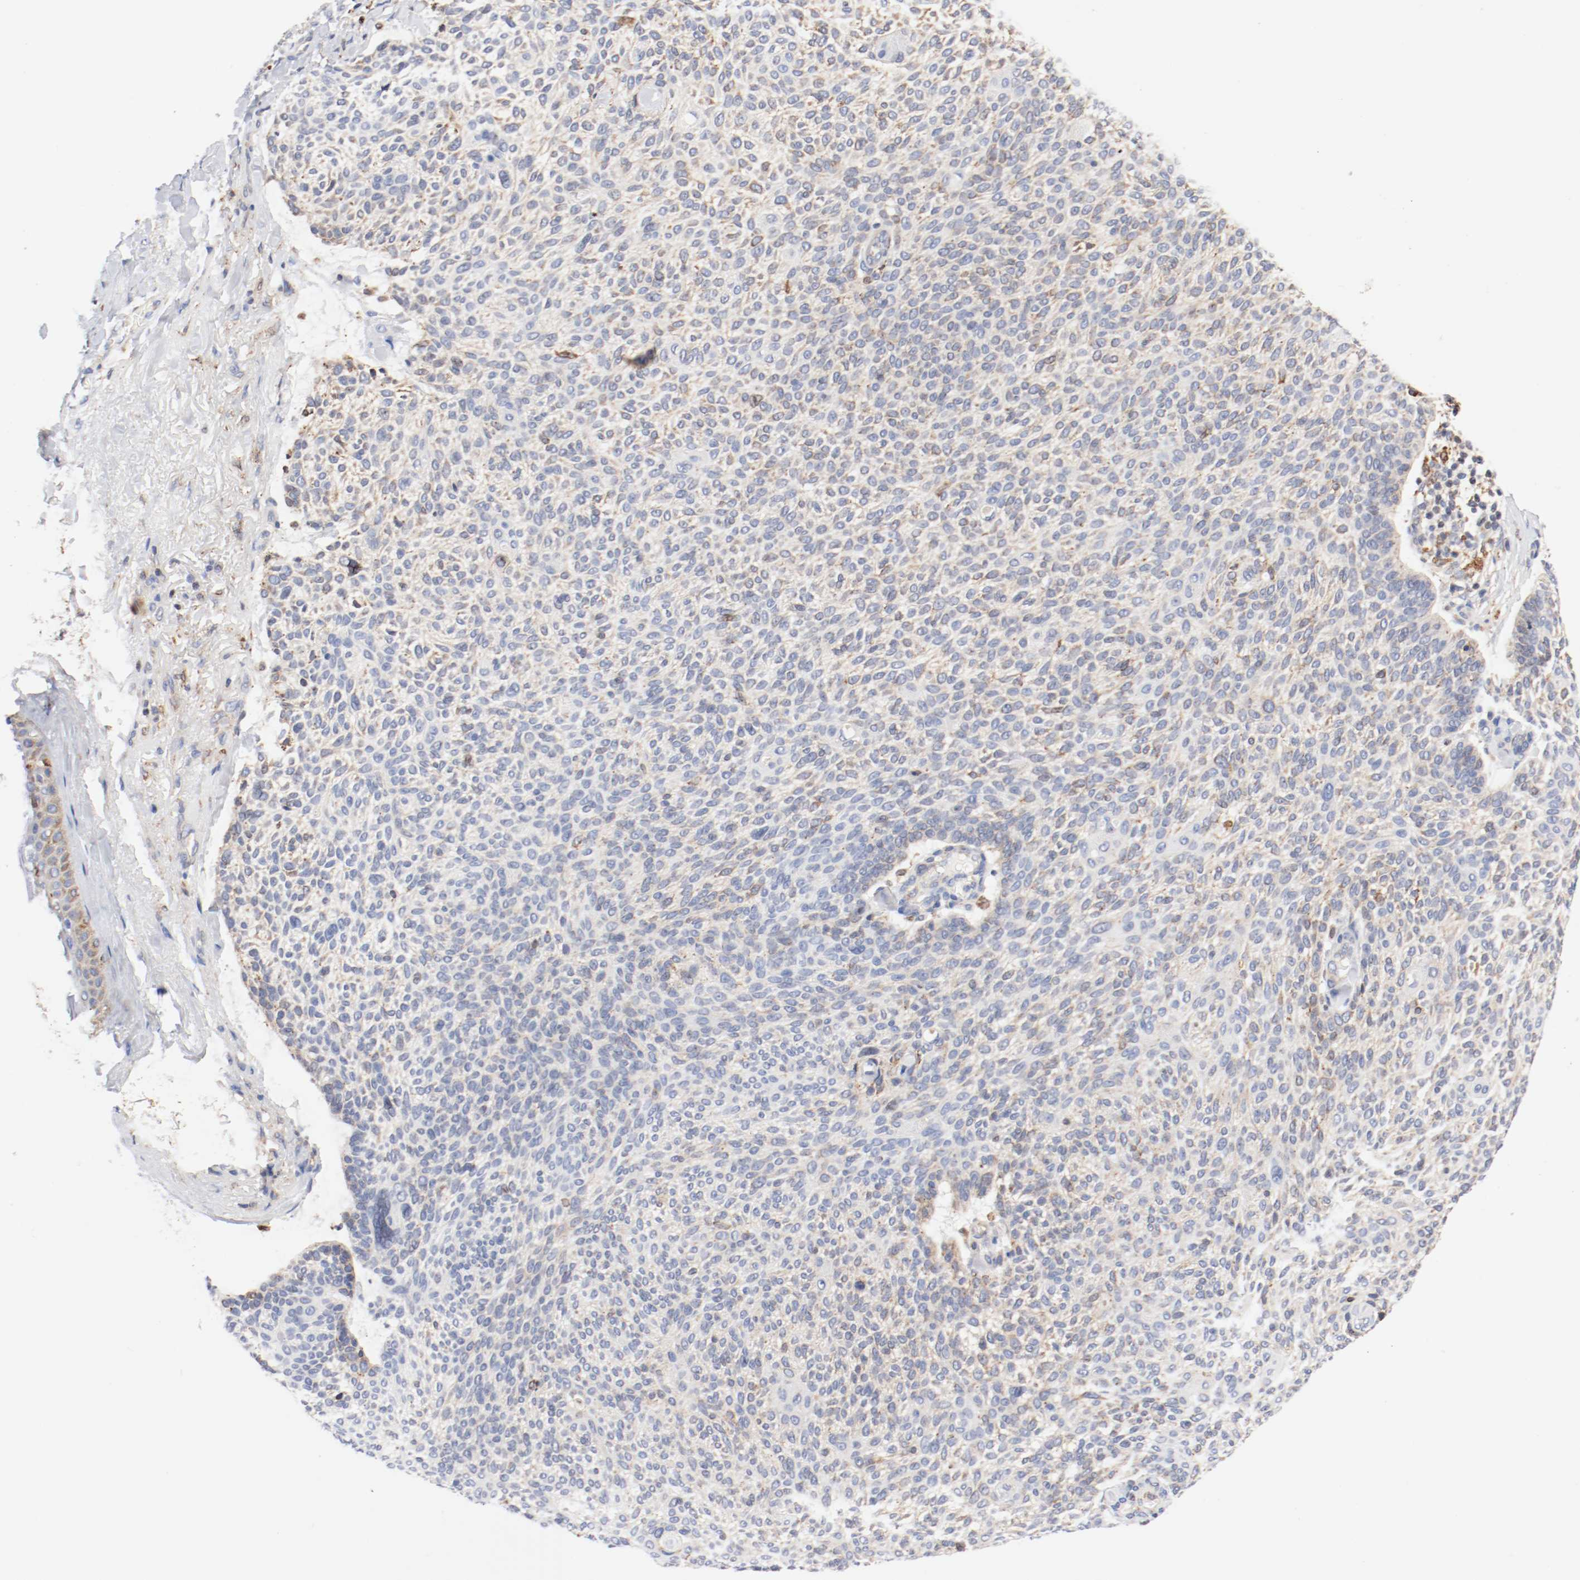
{"staining": {"intensity": "weak", "quantity": "25%-75%", "location": "cytoplasmic/membranous"}, "tissue": "skin cancer", "cell_type": "Tumor cells", "image_type": "cancer", "snomed": [{"axis": "morphology", "description": "Normal tissue, NOS"}, {"axis": "morphology", "description": "Basal cell carcinoma"}, {"axis": "topography", "description": "Skin"}], "caption": "Basal cell carcinoma (skin) stained with IHC shows weak cytoplasmic/membranous staining in about 25%-75% of tumor cells. The staining was performed using DAB, with brown indicating positive protein expression. Nuclei are stained blue with hematoxylin.", "gene": "PDPK1", "patient": {"sex": "female", "age": 70}}